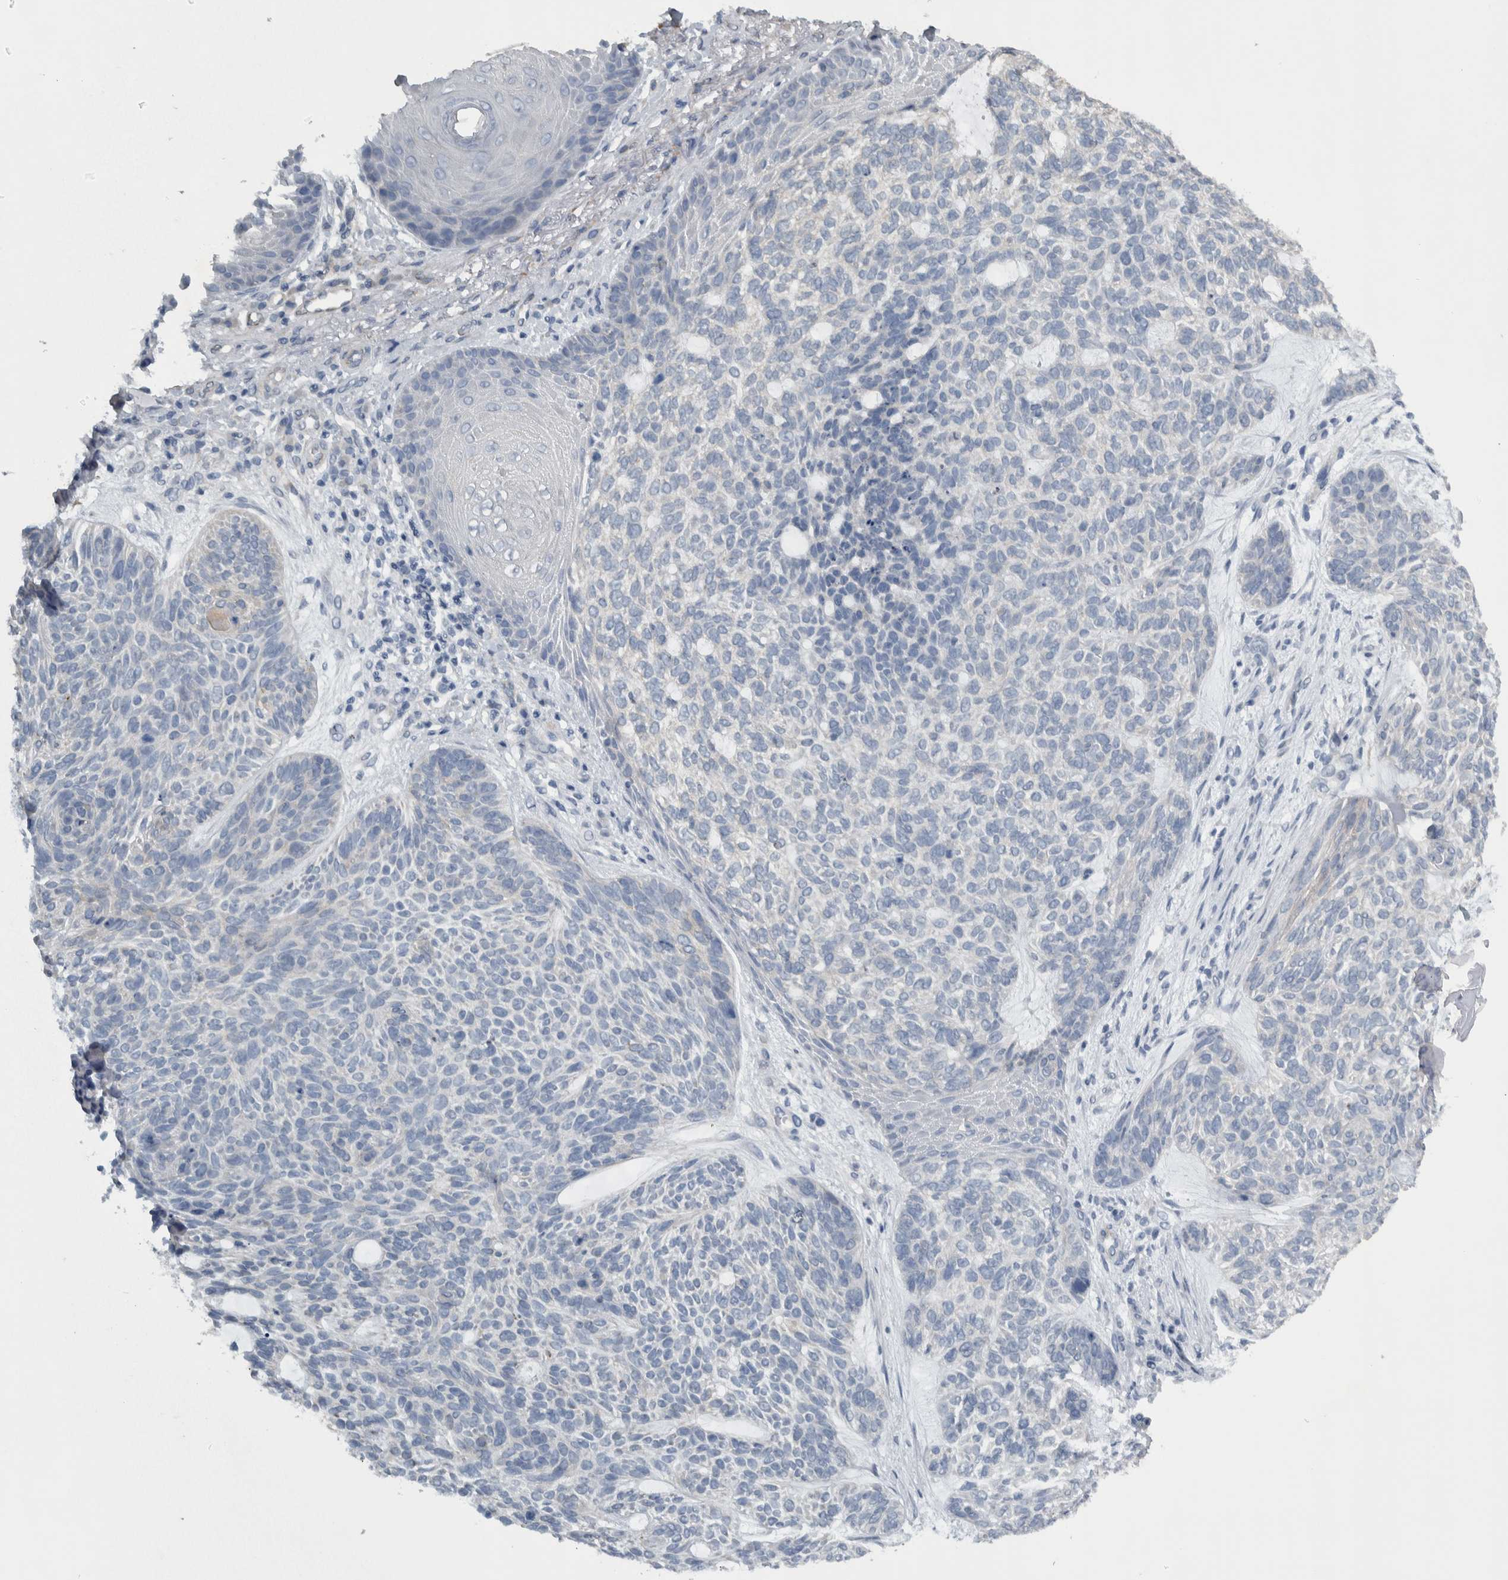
{"staining": {"intensity": "negative", "quantity": "none", "location": "none"}, "tissue": "skin cancer", "cell_type": "Tumor cells", "image_type": "cancer", "snomed": [{"axis": "morphology", "description": "Basal cell carcinoma"}, {"axis": "topography", "description": "Skin"}], "caption": "IHC micrograph of basal cell carcinoma (skin) stained for a protein (brown), which displays no positivity in tumor cells.", "gene": "NT5C2", "patient": {"sex": "male", "age": 55}}